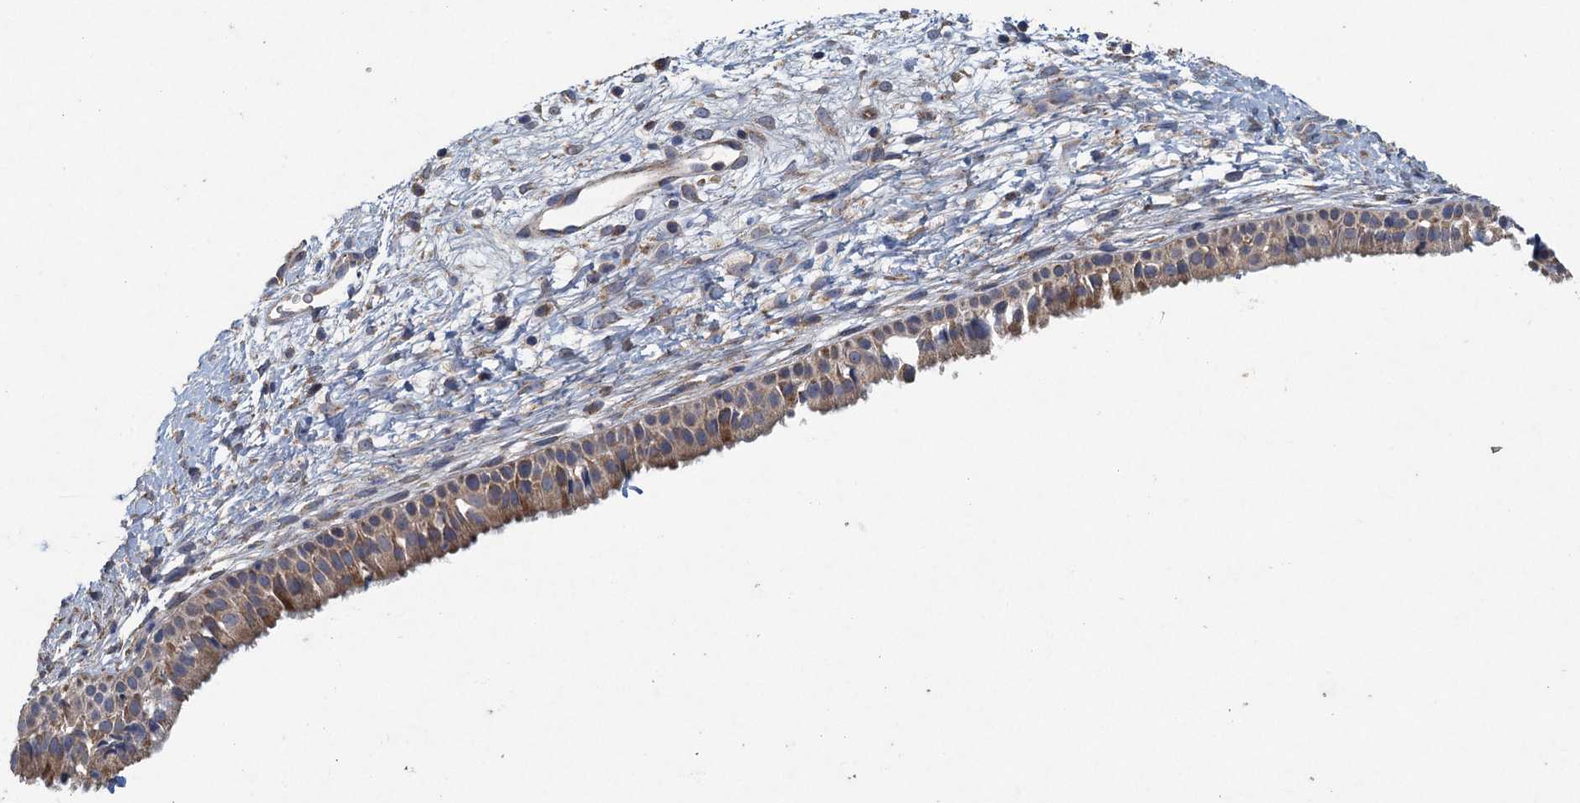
{"staining": {"intensity": "moderate", "quantity": ">75%", "location": "cytoplasmic/membranous"}, "tissue": "nasopharynx", "cell_type": "Respiratory epithelial cells", "image_type": "normal", "snomed": [{"axis": "morphology", "description": "Normal tissue, NOS"}, {"axis": "topography", "description": "Nasopharynx"}], "caption": "IHC of unremarkable human nasopharynx shows medium levels of moderate cytoplasmic/membranous positivity in about >75% of respiratory epithelial cells. (Stains: DAB in brown, nuclei in blue, Microscopy: brightfield microscopy at high magnification).", "gene": "BCS1L", "patient": {"sex": "male", "age": 22}}